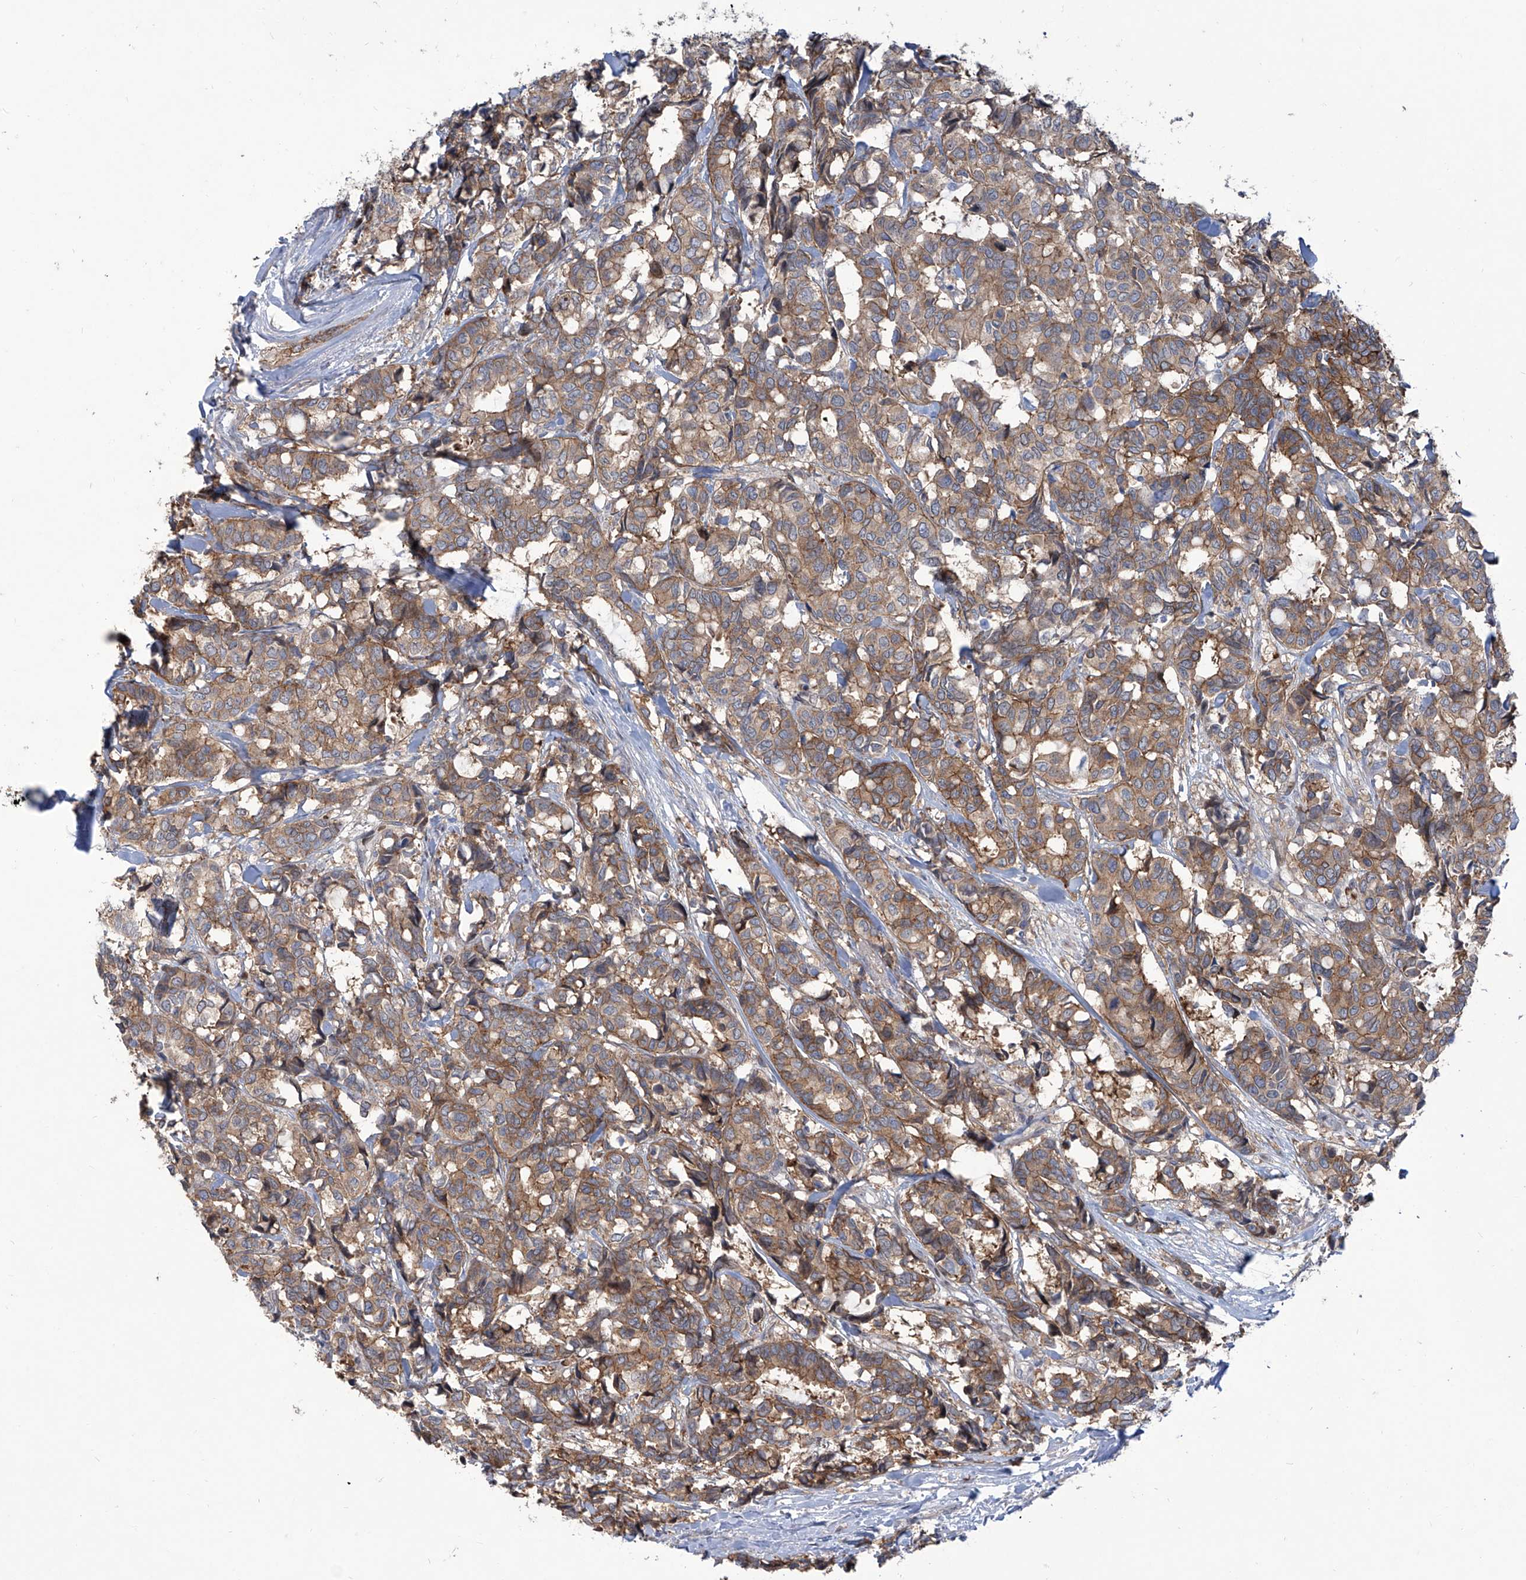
{"staining": {"intensity": "moderate", "quantity": ">75%", "location": "cytoplasmic/membranous"}, "tissue": "breast cancer", "cell_type": "Tumor cells", "image_type": "cancer", "snomed": [{"axis": "morphology", "description": "Duct carcinoma"}, {"axis": "topography", "description": "Breast"}], "caption": "Brown immunohistochemical staining in breast cancer (intraductal carcinoma) shows moderate cytoplasmic/membranous staining in about >75% of tumor cells.", "gene": "LRRC1", "patient": {"sex": "female", "age": 87}}